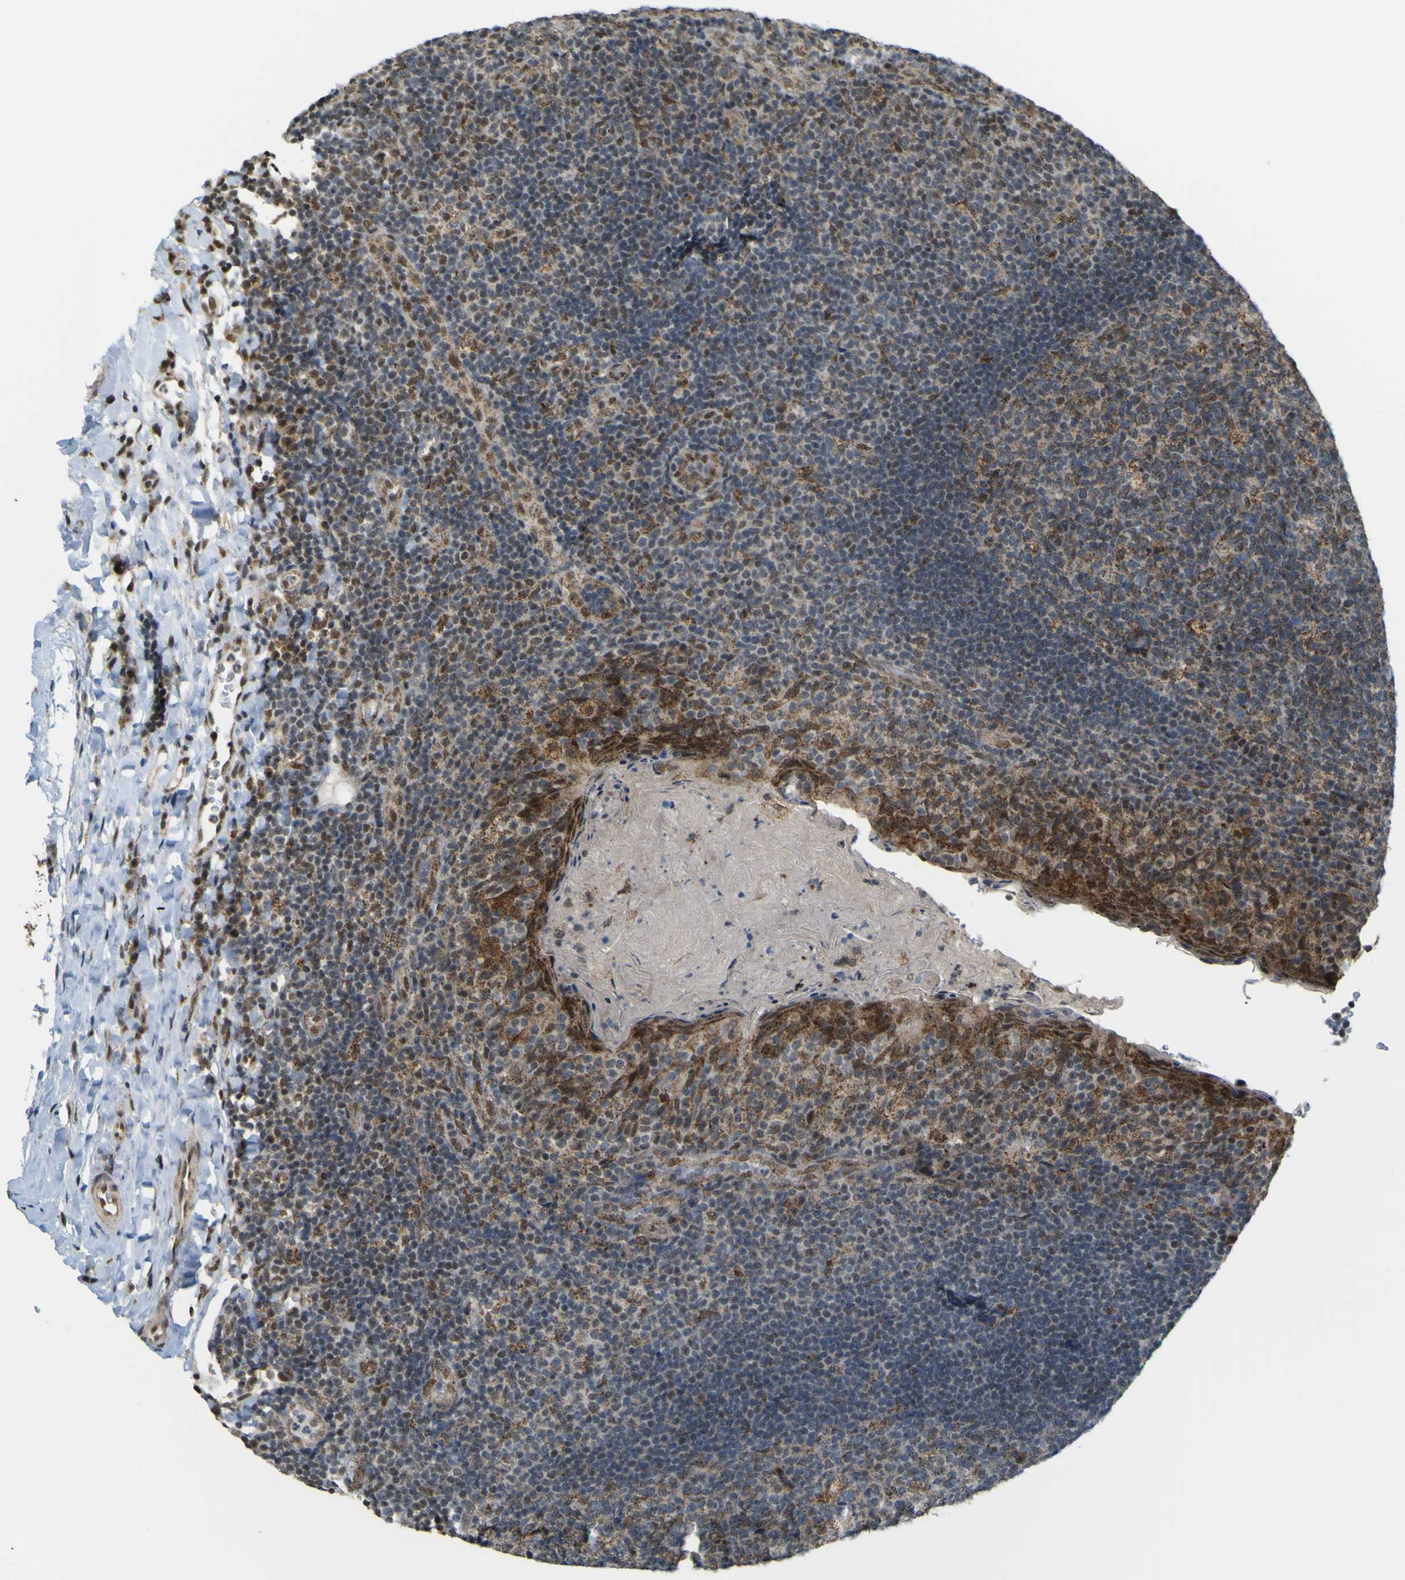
{"staining": {"intensity": "moderate", "quantity": "<25%", "location": "cytoplasmic/membranous,nuclear"}, "tissue": "tonsil", "cell_type": "Germinal center cells", "image_type": "normal", "snomed": [{"axis": "morphology", "description": "Normal tissue, NOS"}, {"axis": "topography", "description": "Tonsil"}], "caption": "Germinal center cells display moderate cytoplasmic/membranous,nuclear positivity in approximately <25% of cells in benign tonsil. Using DAB (brown) and hematoxylin (blue) stains, captured at high magnification using brightfield microscopy.", "gene": "ACBD5", "patient": {"sex": "male", "age": 17}}